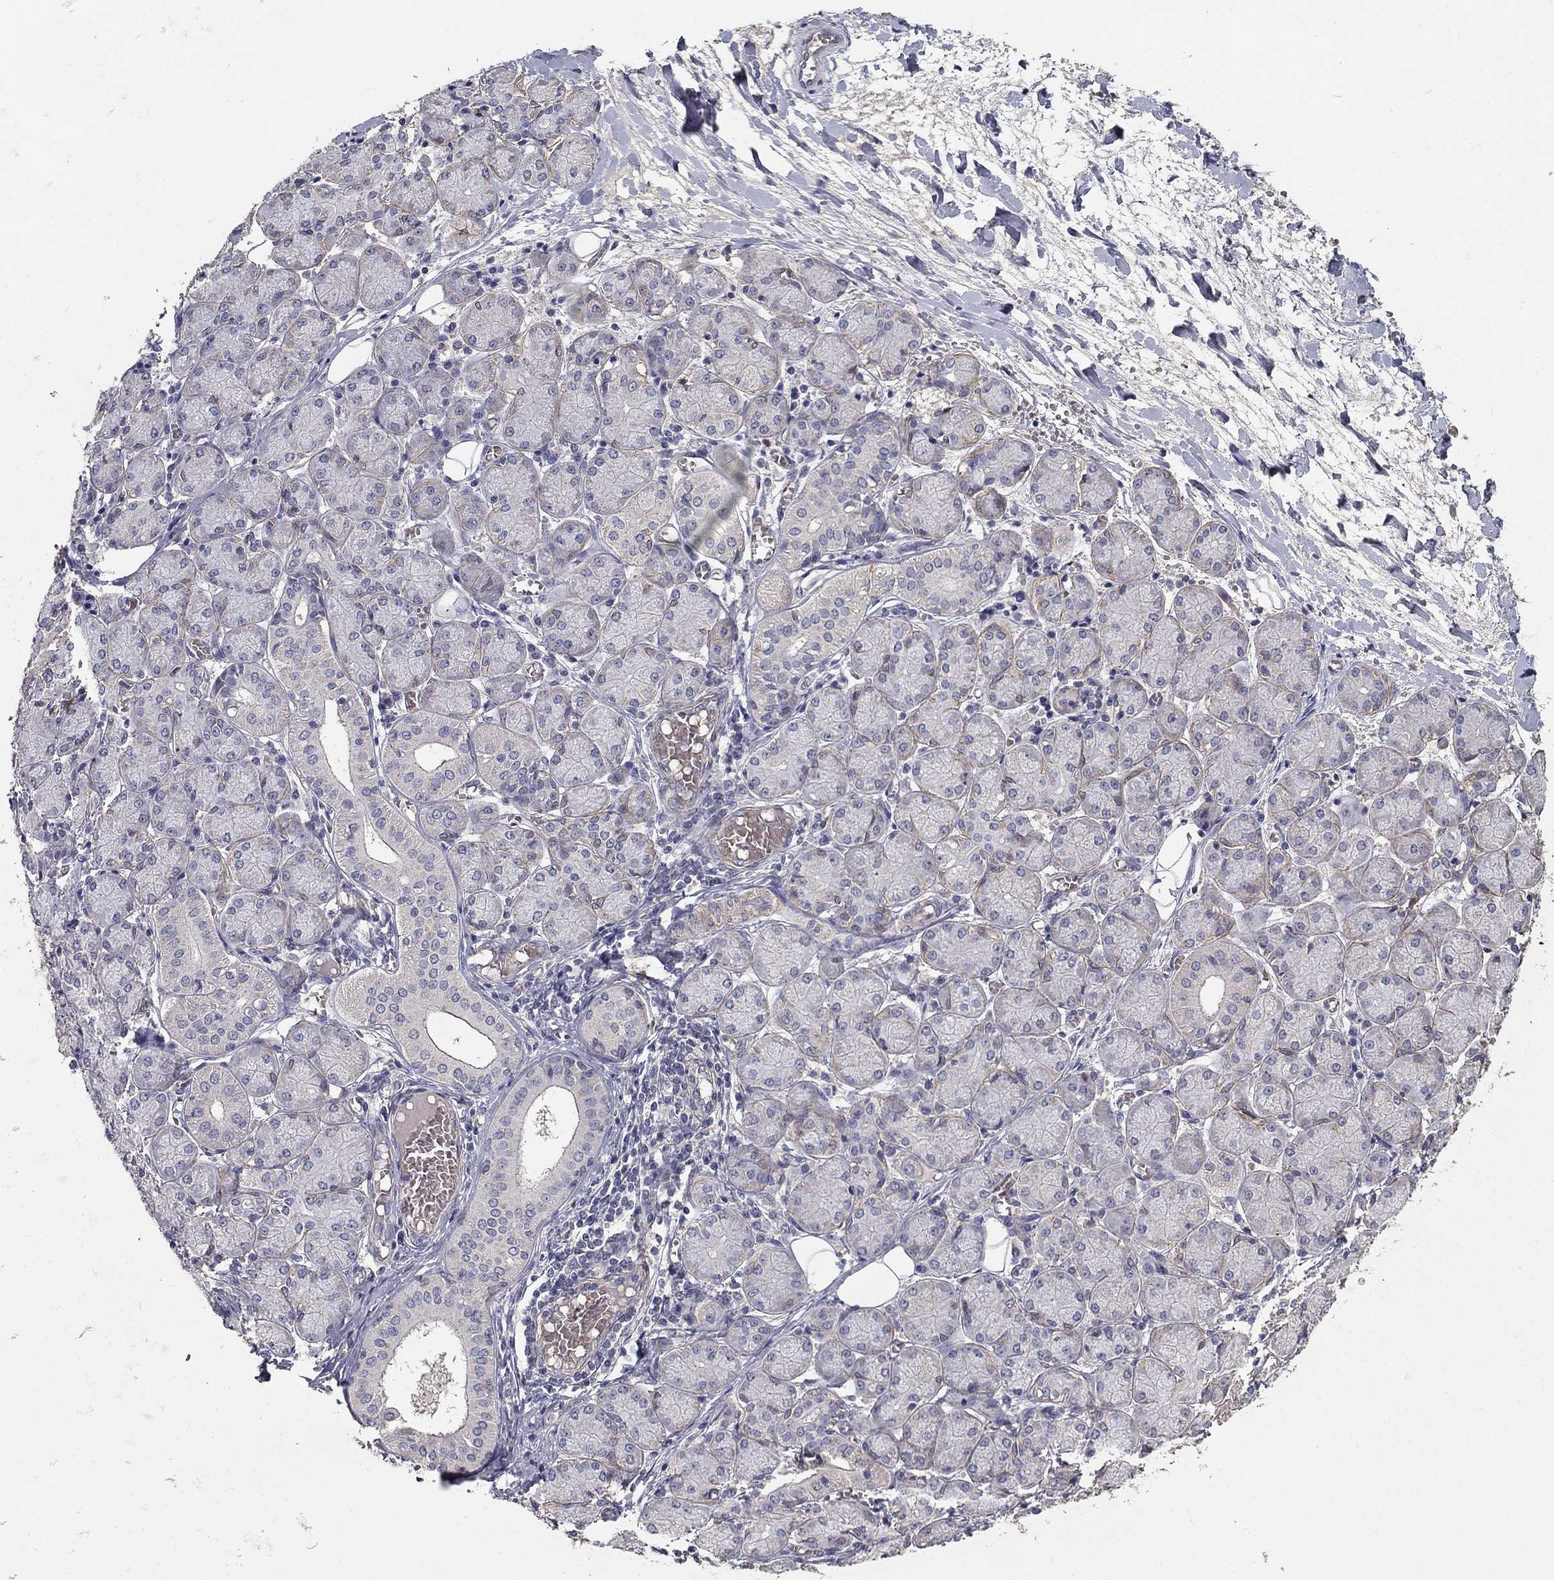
{"staining": {"intensity": "negative", "quantity": "none", "location": "none"}, "tissue": "salivary gland", "cell_type": "Glandular cells", "image_type": "normal", "snomed": [{"axis": "morphology", "description": "Normal tissue, NOS"}, {"axis": "topography", "description": "Salivary gland"}, {"axis": "topography", "description": "Peripheral nerve tissue"}], "caption": "High power microscopy photomicrograph of an IHC histopathology image of benign salivary gland, revealing no significant positivity in glandular cells. The staining was performed using DAB (3,3'-diaminobenzidine) to visualize the protein expression in brown, while the nuclei were stained in blue with hematoxylin (Magnification: 20x).", "gene": "MPP2", "patient": {"sex": "female", "age": 24}}